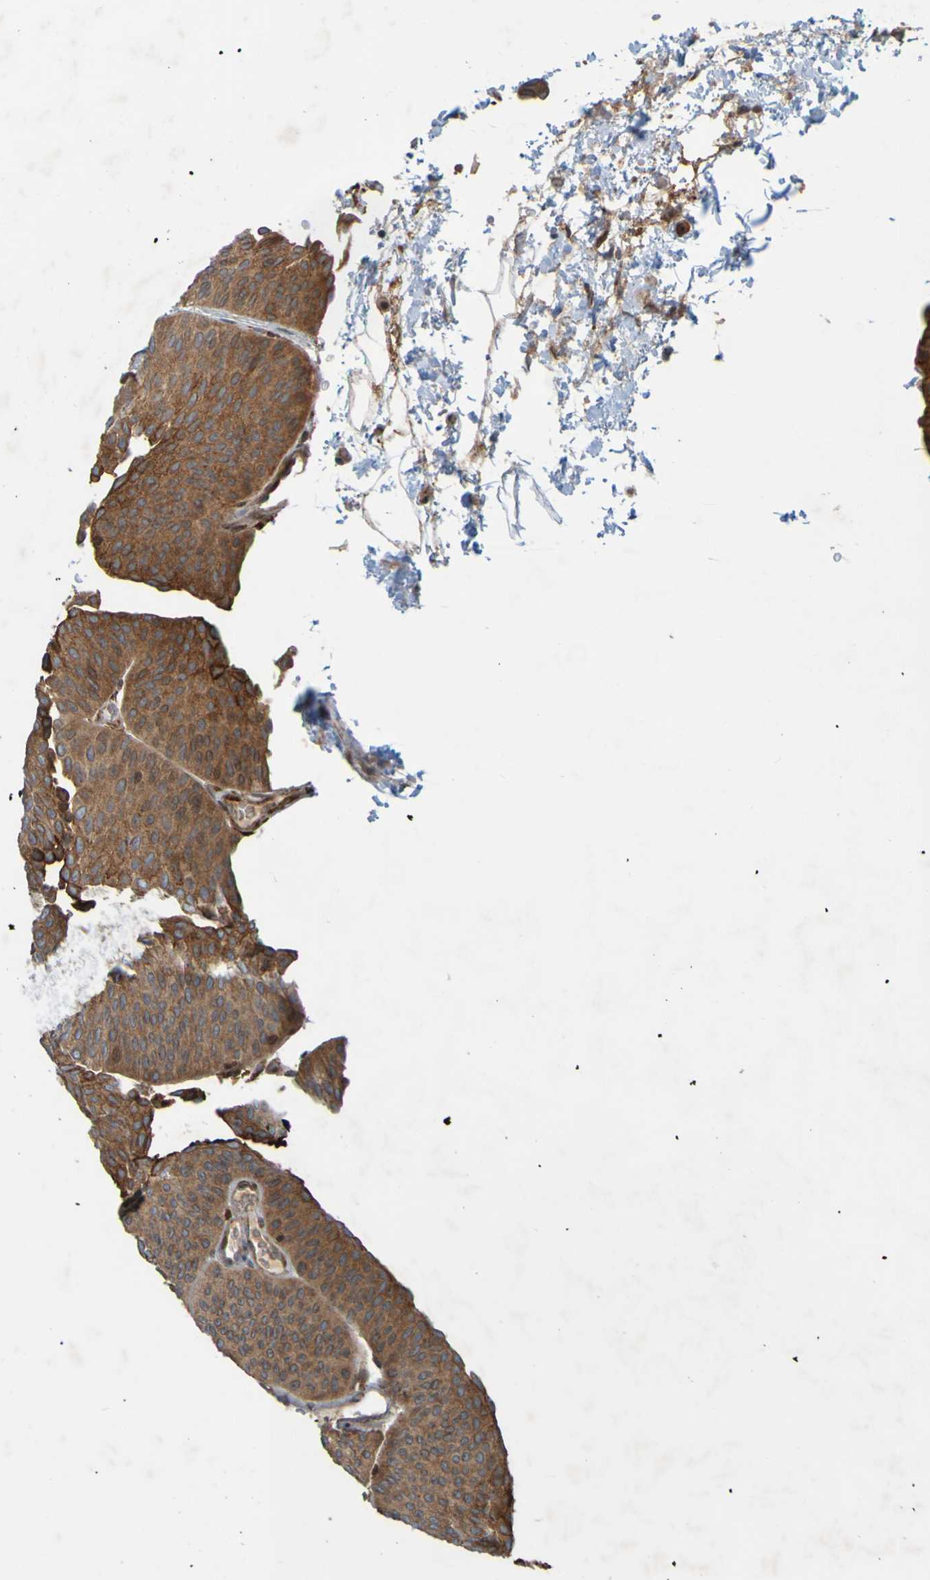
{"staining": {"intensity": "moderate", "quantity": ">75%", "location": "cytoplasmic/membranous"}, "tissue": "urothelial cancer", "cell_type": "Tumor cells", "image_type": "cancer", "snomed": [{"axis": "morphology", "description": "Urothelial carcinoma, Low grade"}, {"axis": "topography", "description": "Urinary bladder"}], "caption": "Immunohistochemistry (DAB (3,3'-diaminobenzidine)) staining of urothelial cancer shows moderate cytoplasmic/membranous protein staining in approximately >75% of tumor cells. (Stains: DAB in brown, nuclei in blue, Microscopy: brightfield microscopy at high magnification).", "gene": "GUCY1A1", "patient": {"sex": "female", "age": 60}}